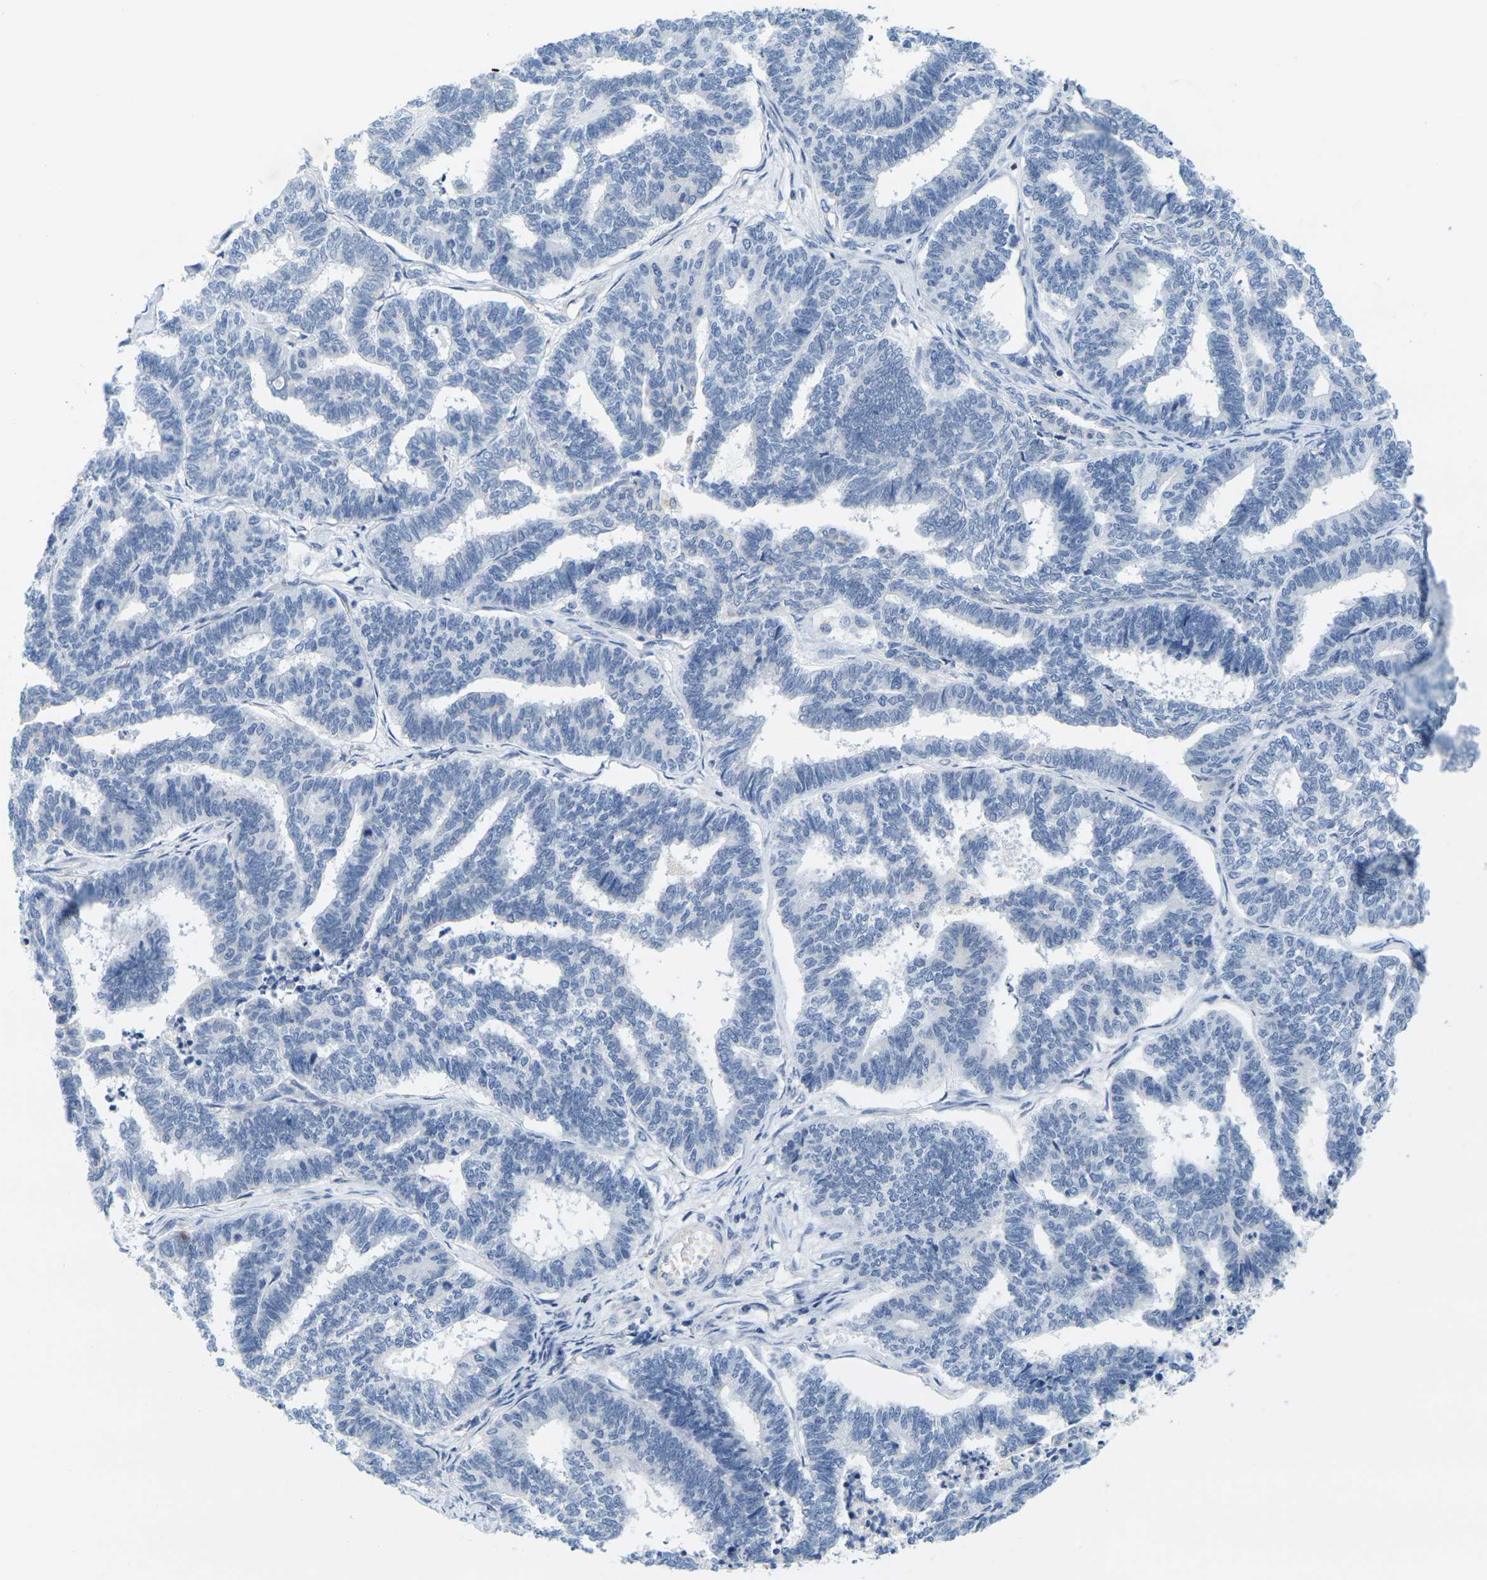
{"staining": {"intensity": "negative", "quantity": "none", "location": "none"}, "tissue": "endometrial cancer", "cell_type": "Tumor cells", "image_type": "cancer", "snomed": [{"axis": "morphology", "description": "Adenocarcinoma, NOS"}, {"axis": "topography", "description": "Endometrium"}], "caption": "Endometrial adenocarcinoma was stained to show a protein in brown. There is no significant positivity in tumor cells.", "gene": "KLK5", "patient": {"sex": "female", "age": 70}}